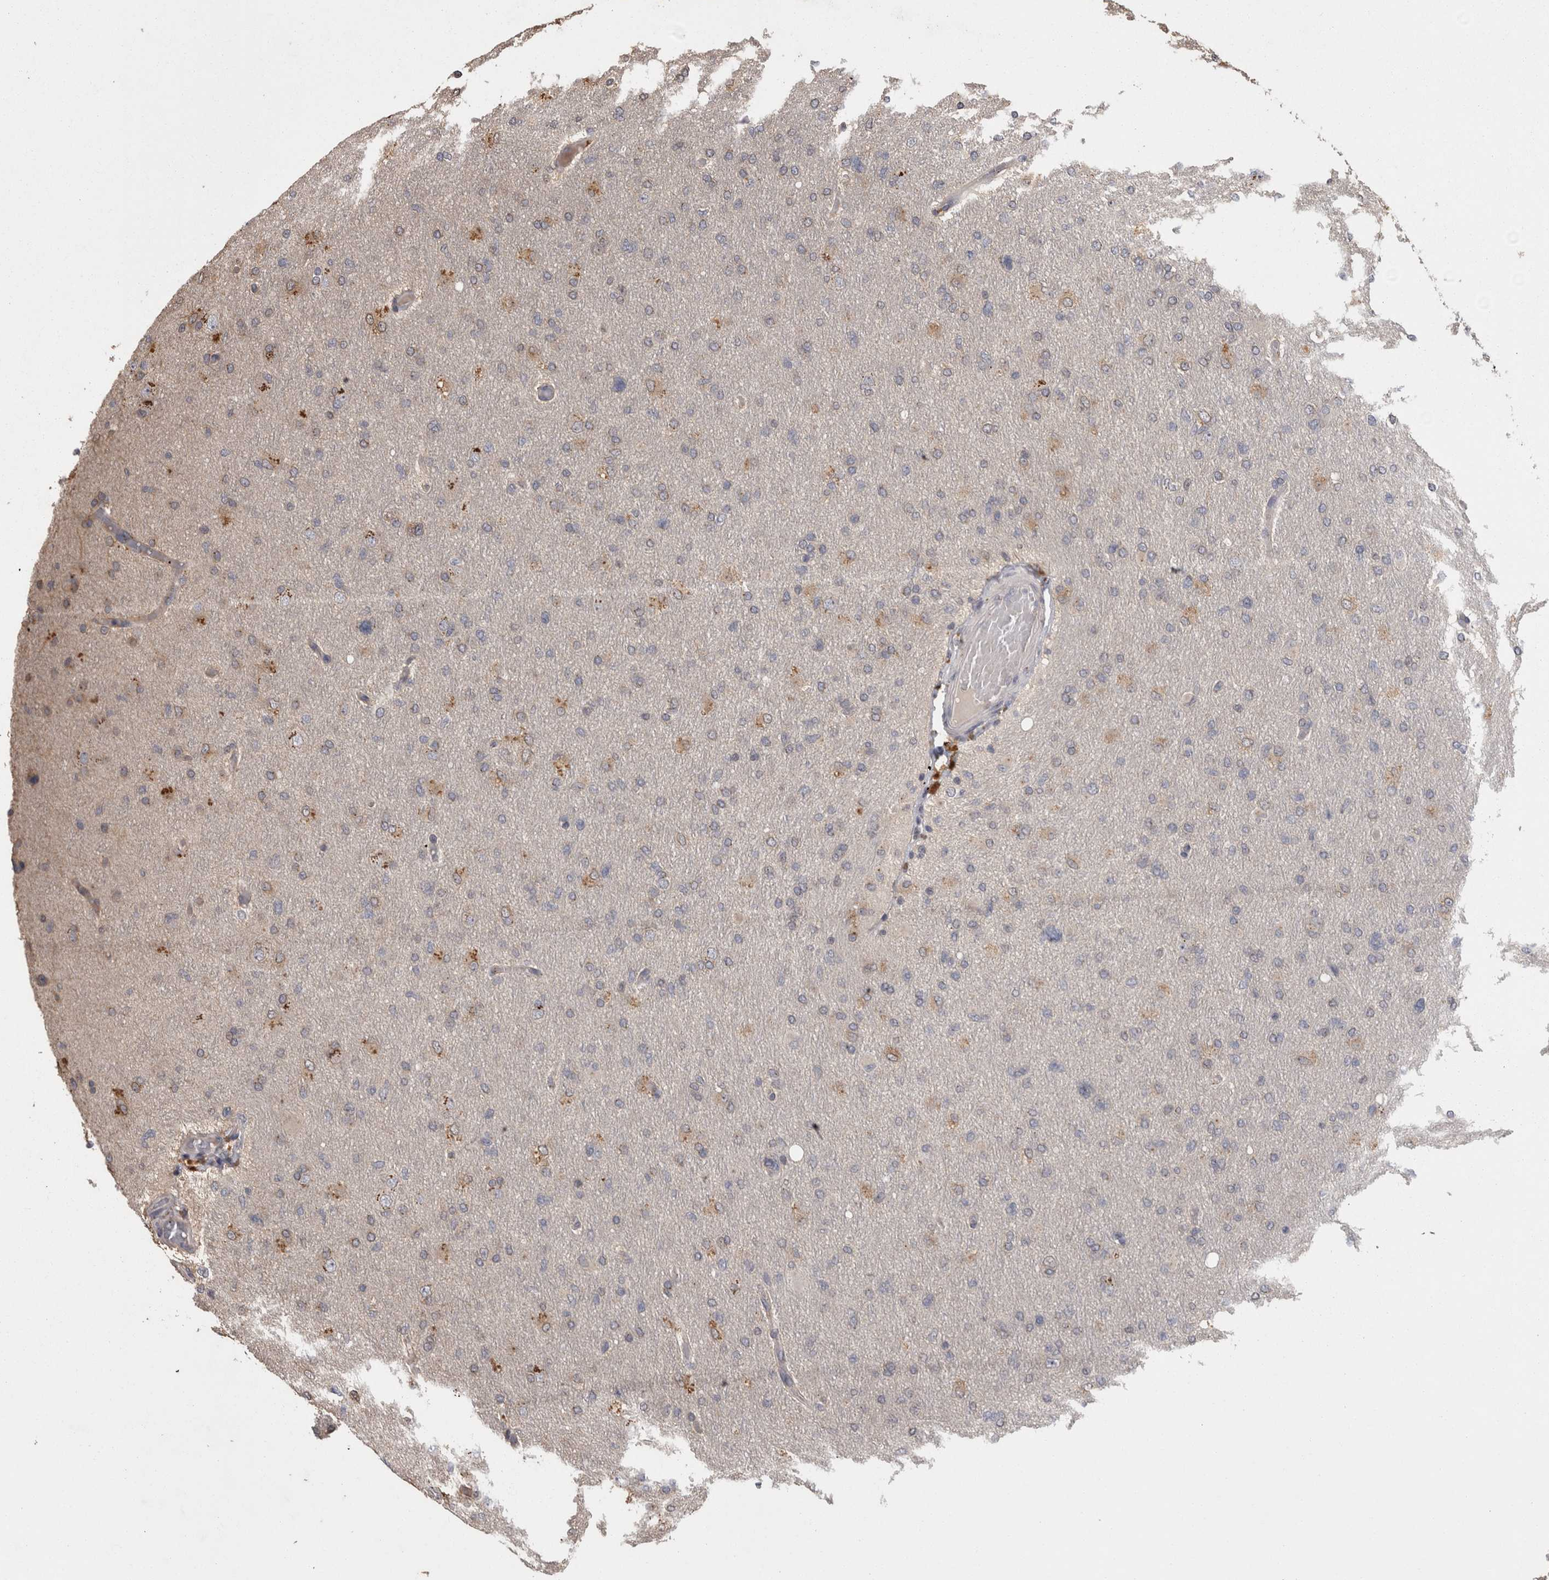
{"staining": {"intensity": "weak", "quantity": "<25%", "location": "cytoplasmic/membranous"}, "tissue": "glioma", "cell_type": "Tumor cells", "image_type": "cancer", "snomed": [{"axis": "morphology", "description": "Glioma, malignant, High grade"}, {"axis": "topography", "description": "Cerebral cortex"}], "caption": "DAB (3,3'-diaminobenzidine) immunohistochemical staining of human malignant high-grade glioma reveals no significant expression in tumor cells. The staining was performed using DAB to visualize the protein expression in brown, while the nuclei were stained in blue with hematoxylin (Magnification: 20x).", "gene": "PCM1", "patient": {"sex": "female", "age": 36}}